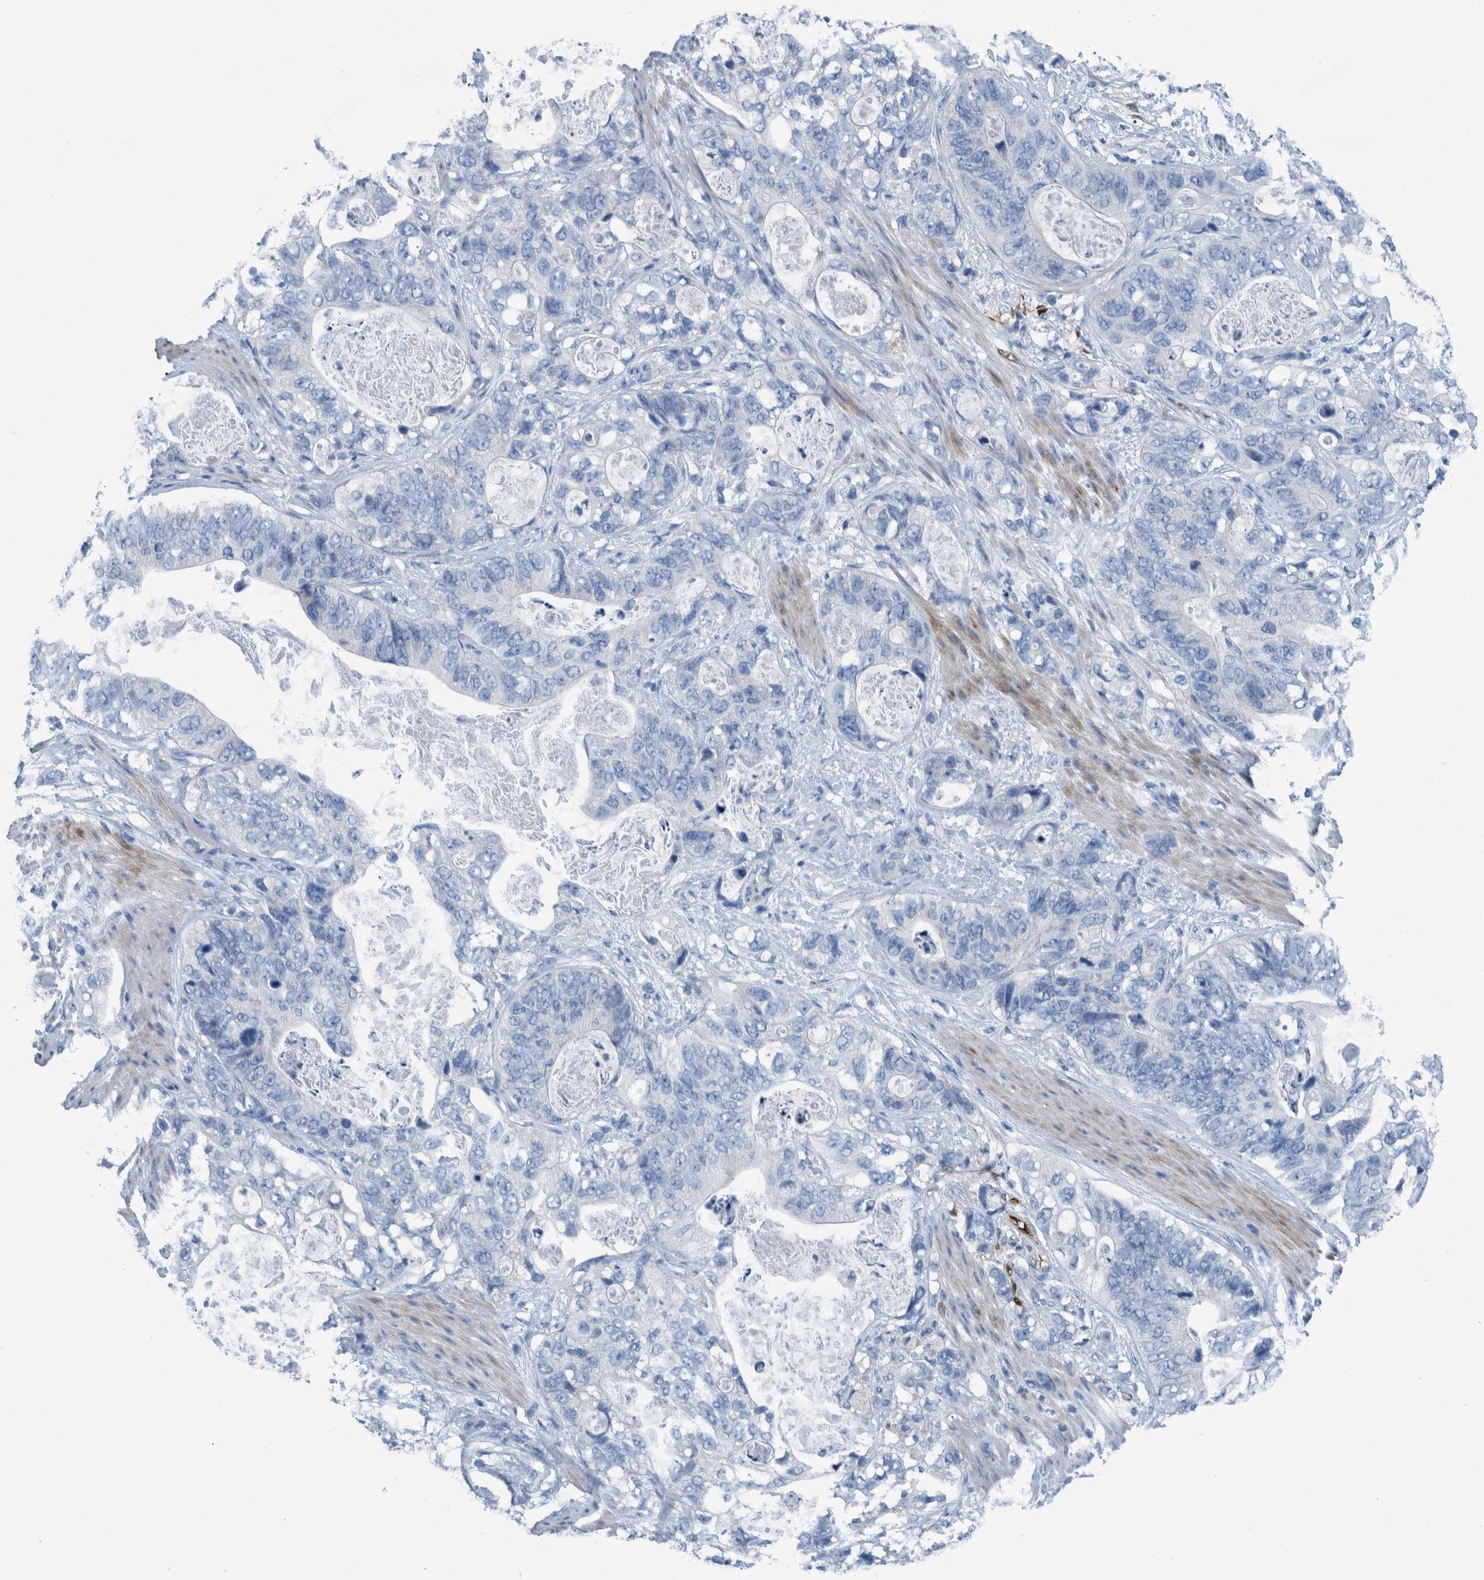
{"staining": {"intensity": "negative", "quantity": "none", "location": "none"}, "tissue": "stomach cancer", "cell_type": "Tumor cells", "image_type": "cancer", "snomed": [{"axis": "morphology", "description": "Normal tissue, NOS"}, {"axis": "morphology", "description": "Adenocarcinoma, NOS"}, {"axis": "topography", "description": "Stomach"}], "caption": "Immunohistochemical staining of human stomach cancer exhibits no significant expression in tumor cells.", "gene": "IDO1", "patient": {"sex": "female", "age": 89}}